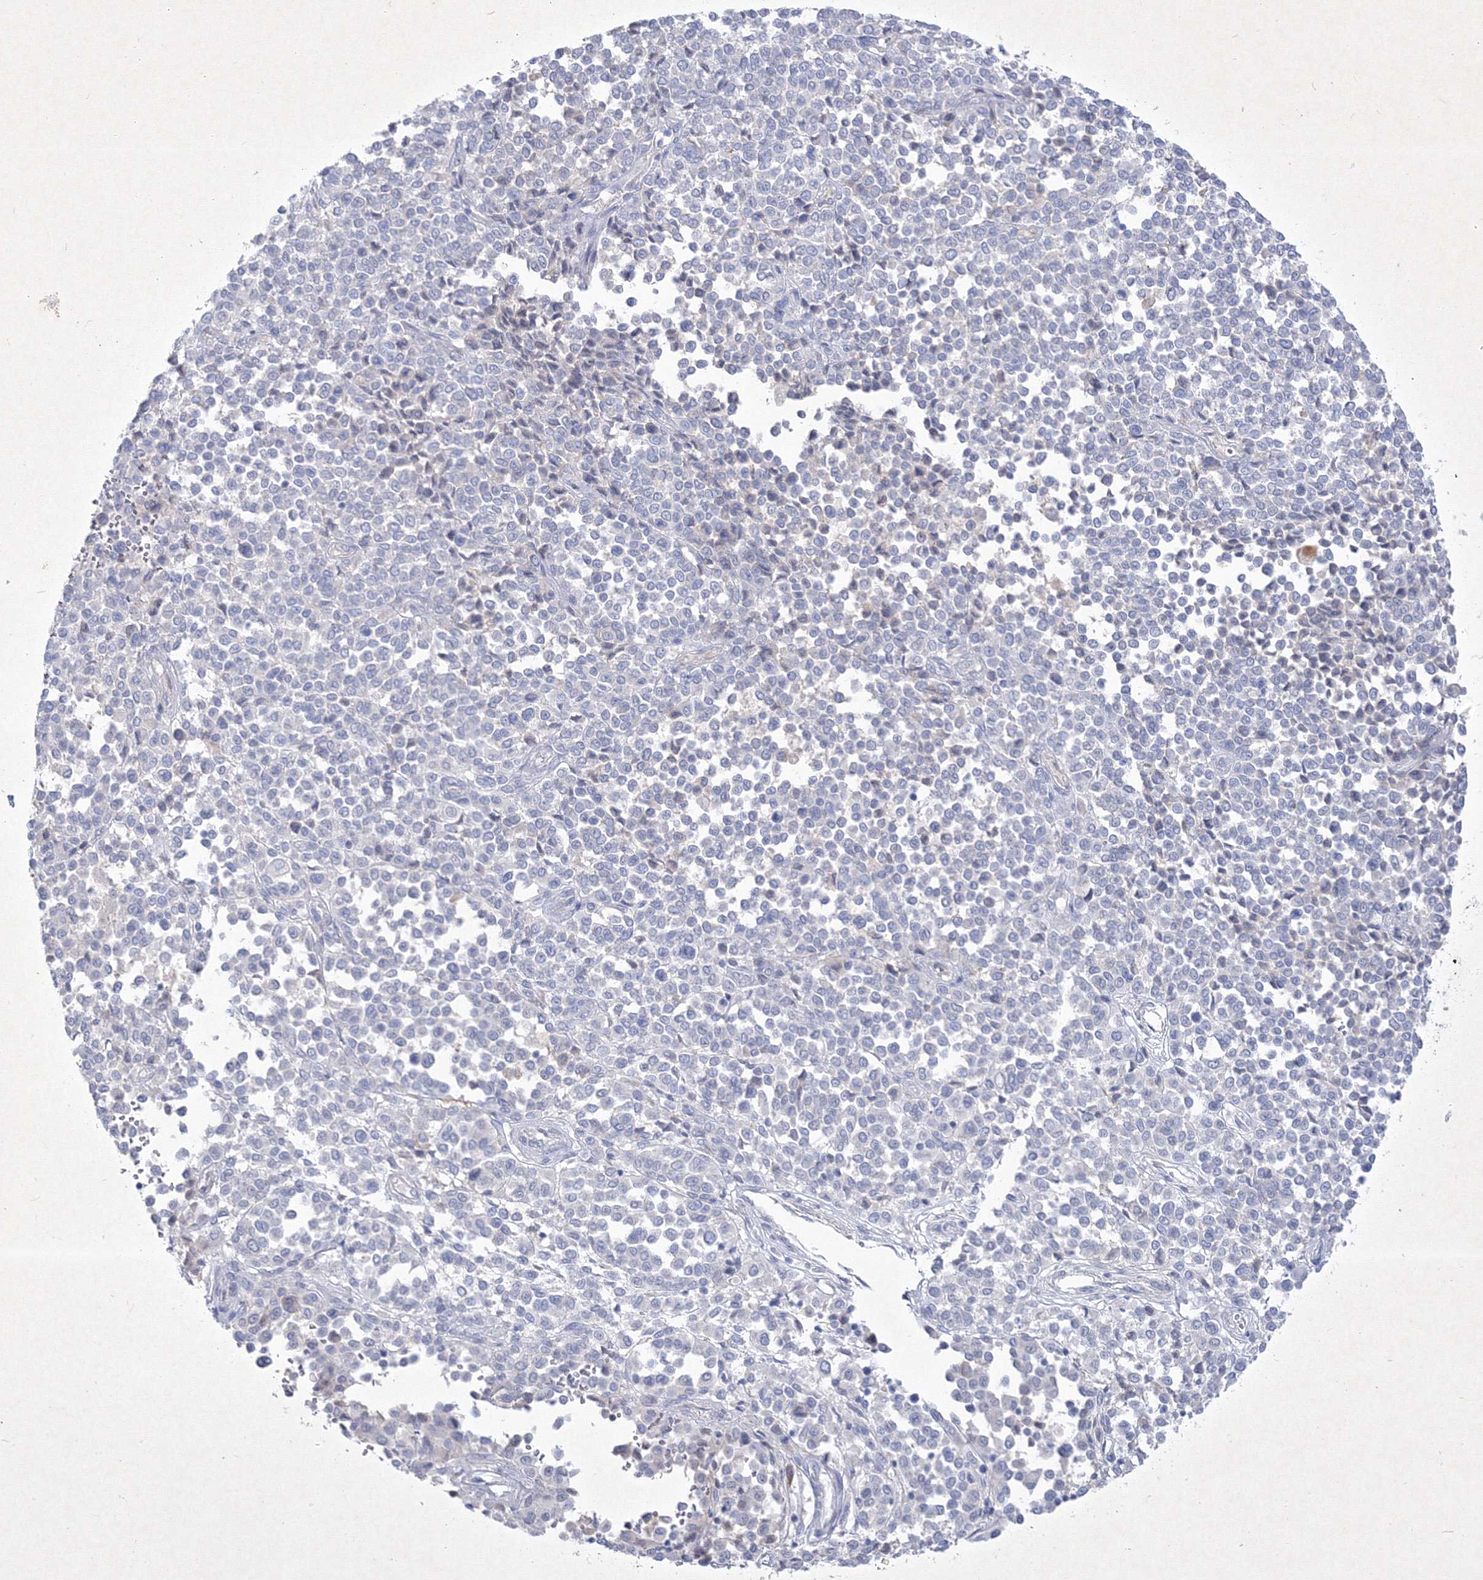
{"staining": {"intensity": "negative", "quantity": "none", "location": "none"}, "tissue": "melanoma", "cell_type": "Tumor cells", "image_type": "cancer", "snomed": [{"axis": "morphology", "description": "Malignant melanoma, Metastatic site"}, {"axis": "topography", "description": "Pancreas"}], "caption": "IHC photomicrograph of human malignant melanoma (metastatic site) stained for a protein (brown), which demonstrates no staining in tumor cells.", "gene": "TMEM139", "patient": {"sex": "female", "age": 30}}